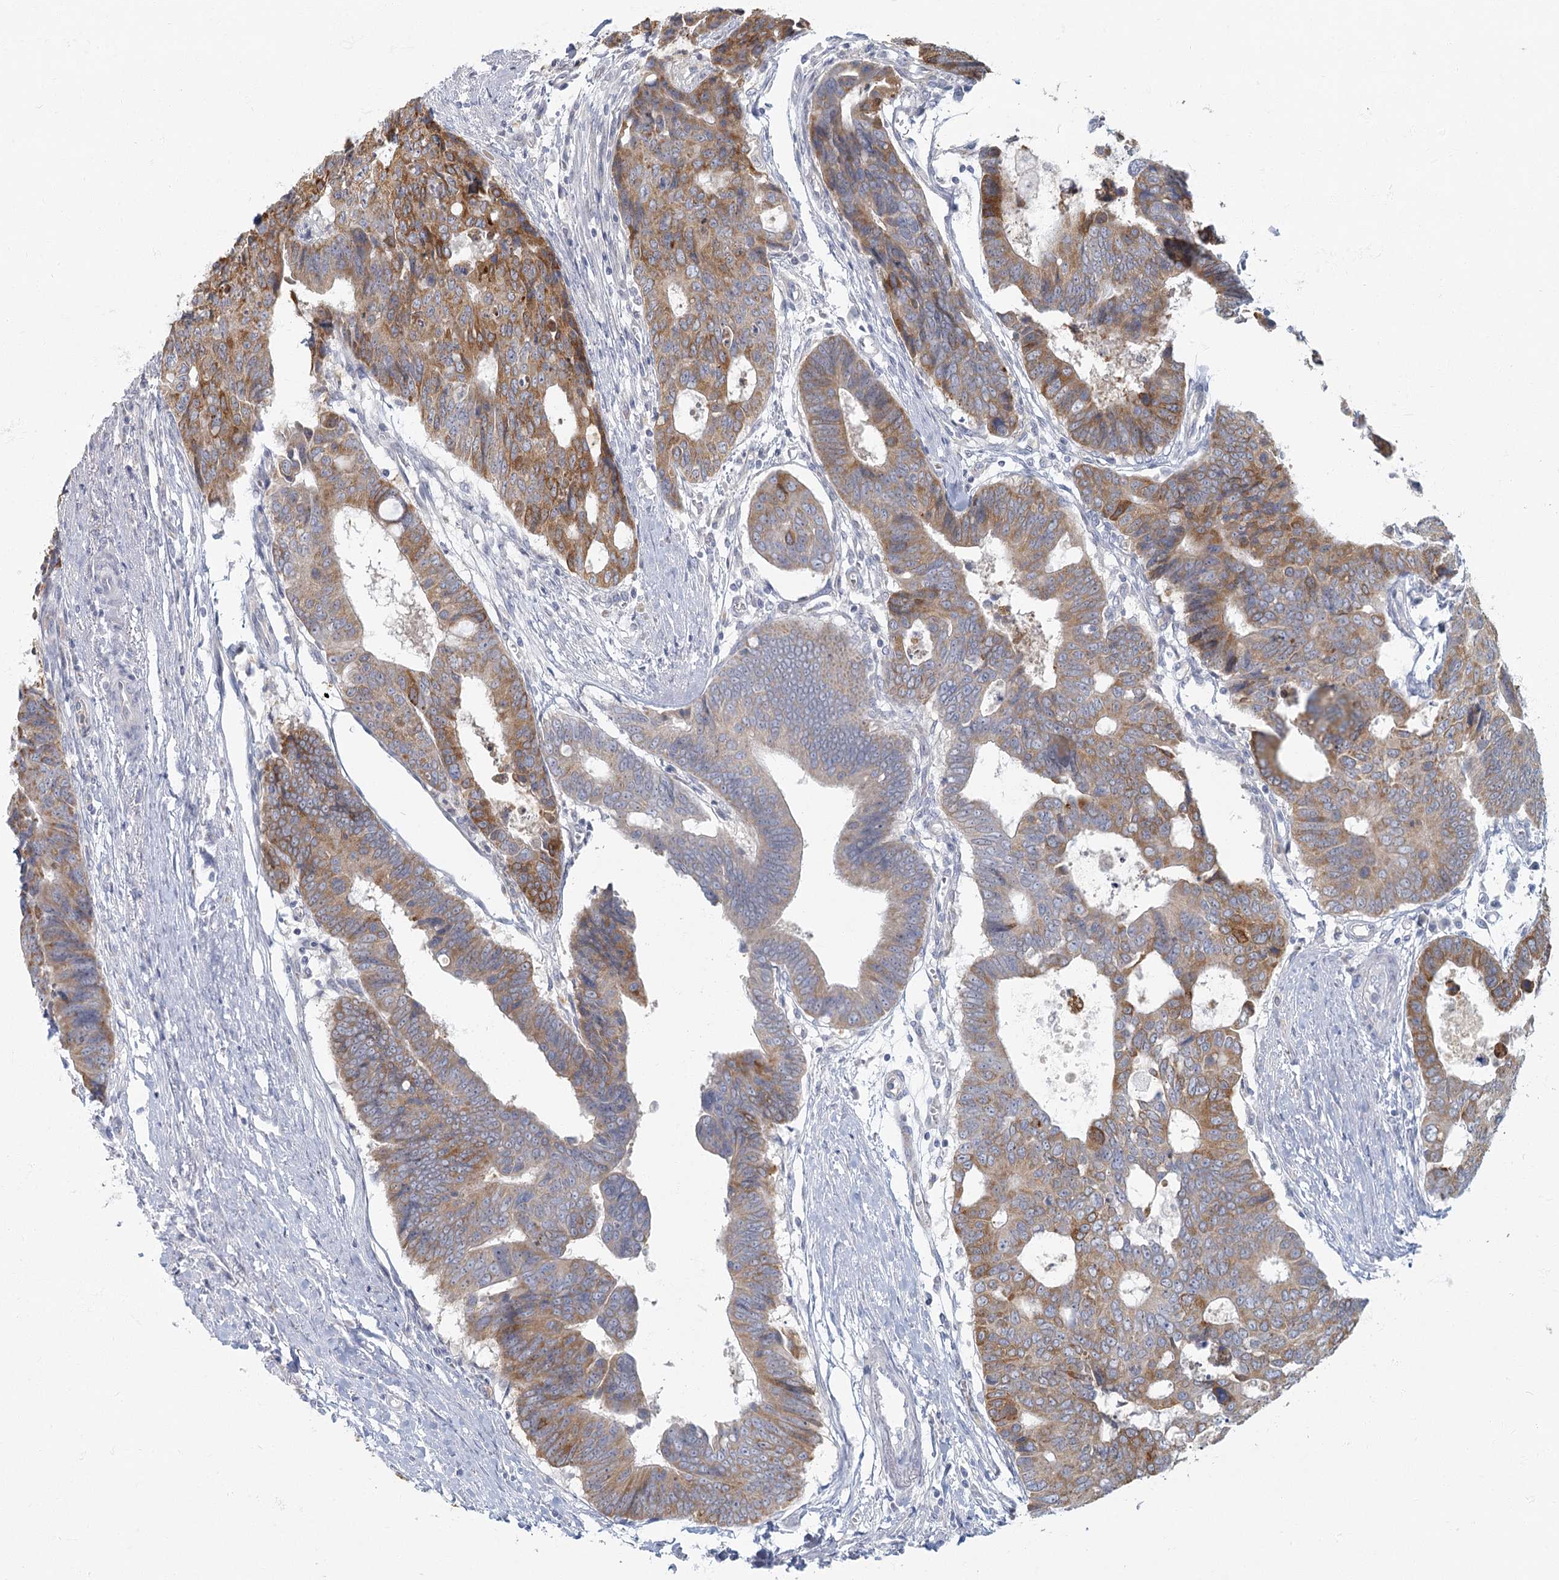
{"staining": {"intensity": "moderate", "quantity": ">75%", "location": "cytoplasmic/membranous"}, "tissue": "colorectal cancer", "cell_type": "Tumor cells", "image_type": "cancer", "snomed": [{"axis": "morphology", "description": "Adenocarcinoma, NOS"}, {"axis": "topography", "description": "Rectum"}], "caption": "IHC of human adenocarcinoma (colorectal) shows medium levels of moderate cytoplasmic/membranous positivity in approximately >75% of tumor cells.", "gene": "FAM110C", "patient": {"sex": "male", "age": 84}}